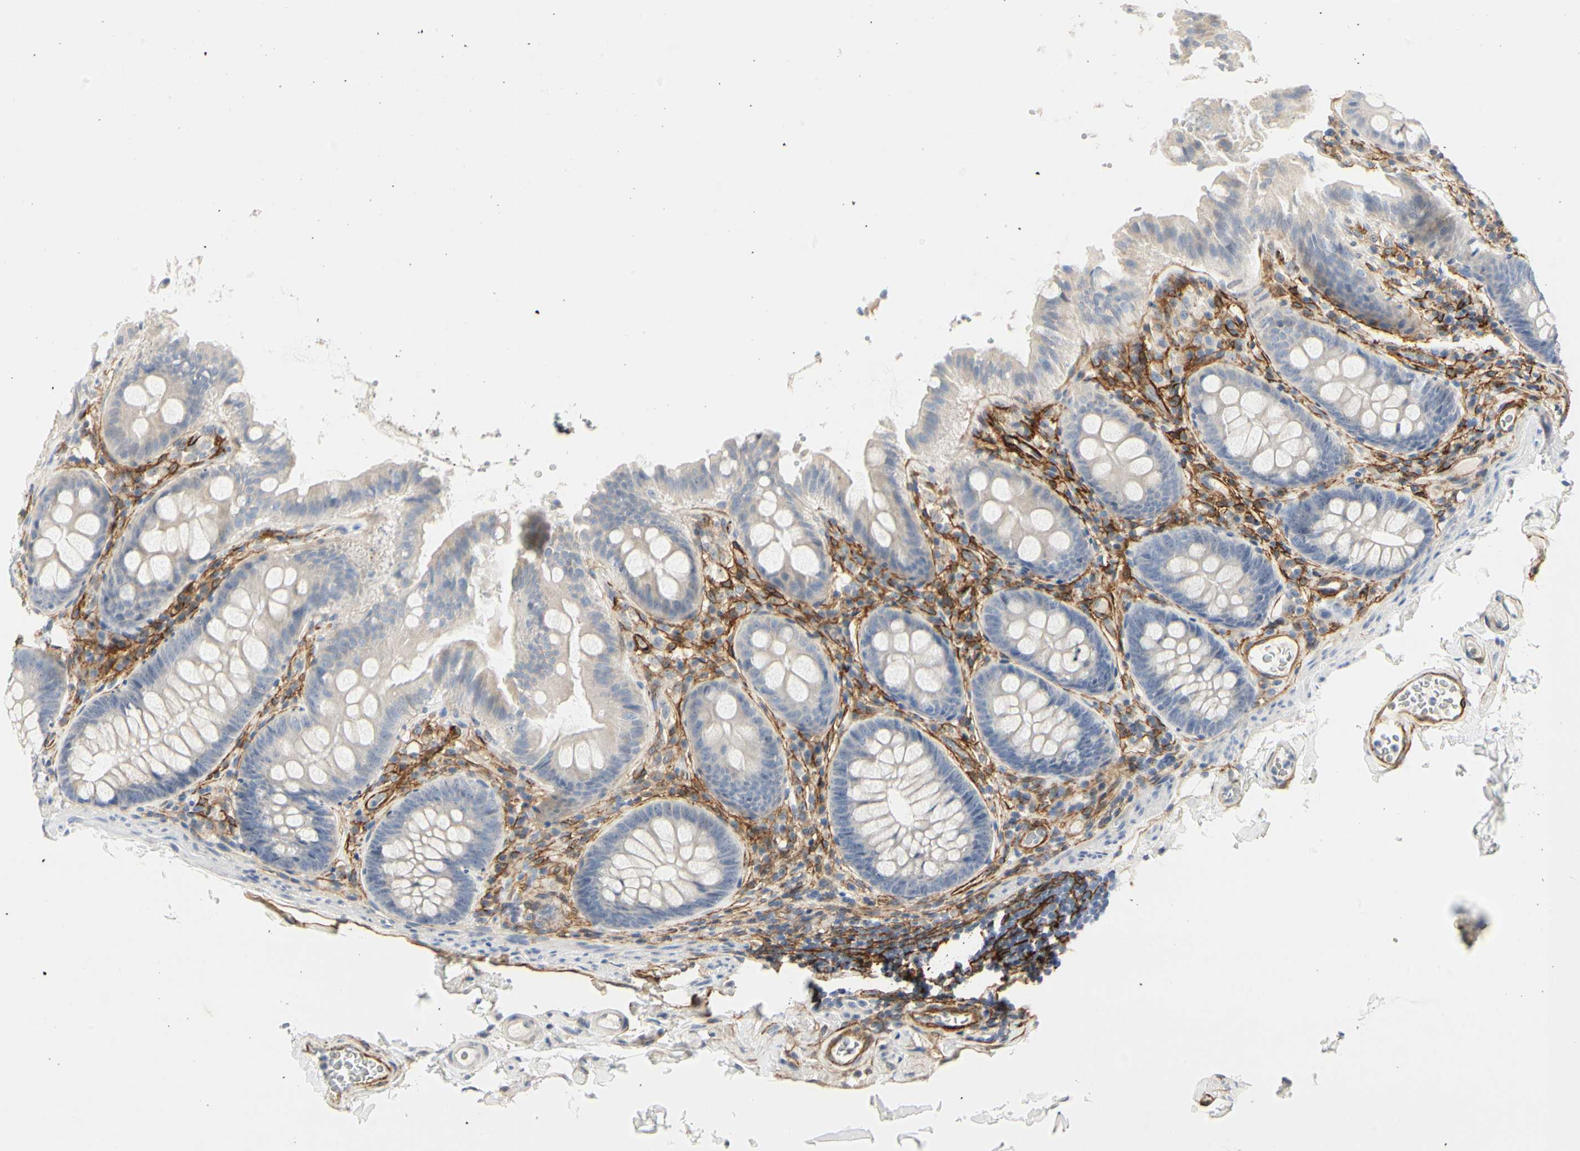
{"staining": {"intensity": "strong", "quantity": ">75%", "location": "cytoplasmic/membranous"}, "tissue": "colon", "cell_type": "Endothelial cells", "image_type": "normal", "snomed": [{"axis": "morphology", "description": "Normal tissue, NOS"}, {"axis": "topography", "description": "Colon"}], "caption": "The micrograph reveals staining of normal colon, revealing strong cytoplasmic/membranous protein expression (brown color) within endothelial cells.", "gene": "GGT5", "patient": {"sex": "female", "age": 61}}